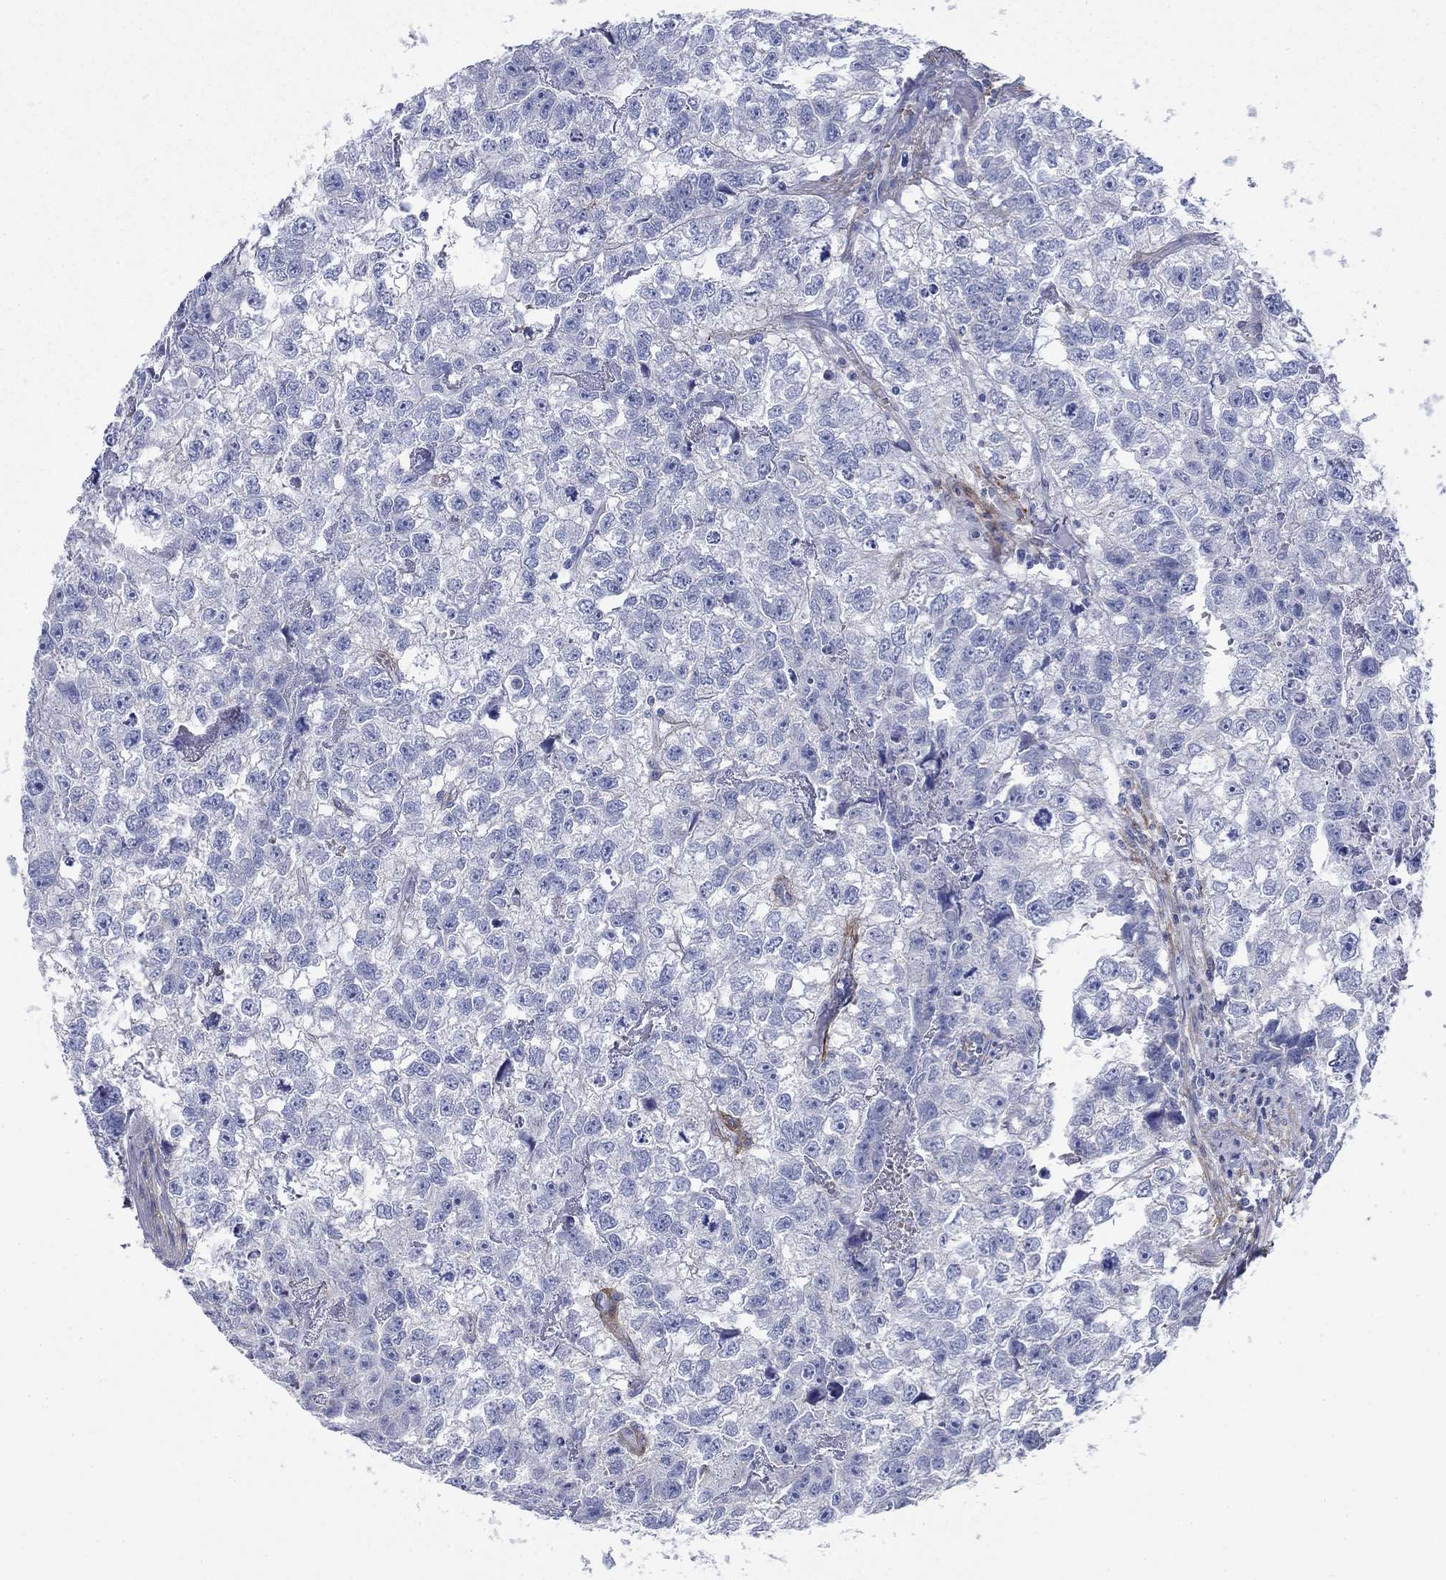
{"staining": {"intensity": "negative", "quantity": "none", "location": "none"}, "tissue": "testis cancer", "cell_type": "Tumor cells", "image_type": "cancer", "snomed": [{"axis": "morphology", "description": "Carcinoma, Embryonal, NOS"}, {"axis": "morphology", "description": "Teratoma, malignant, NOS"}, {"axis": "topography", "description": "Testis"}], "caption": "Immunohistochemistry image of neoplastic tissue: testis cancer stained with DAB (3,3'-diaminobenzidine) reveals no significant protein expression in tumor cells. Nuclei are stained in blue.", "gene": "GPC1", "patient": {"sex": "male", "age": 44}}